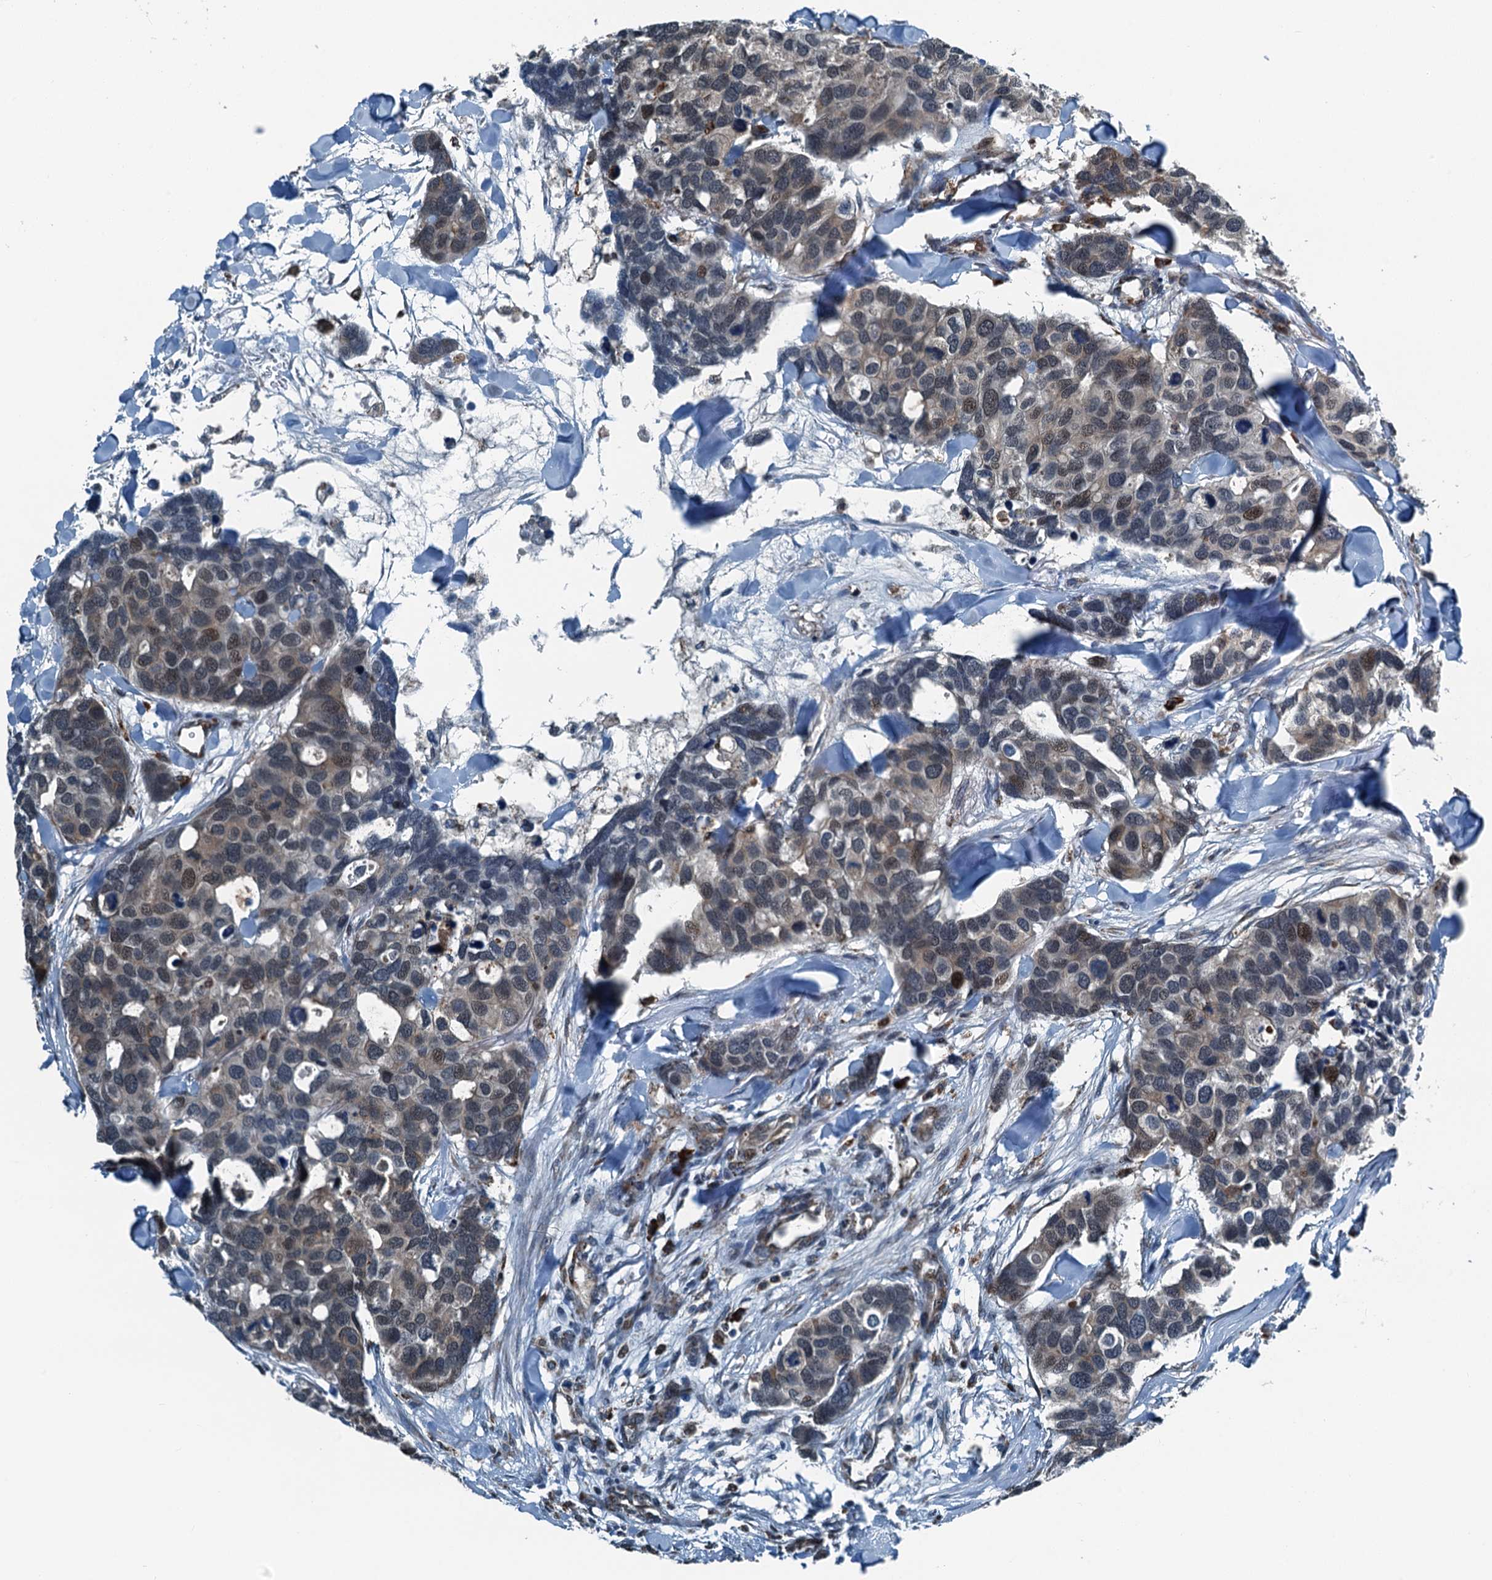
{"staining": {"intensity": "weak", "quantity": "25%-75%", "location": "cytoplasmic/membranous,nuclear"}, "tissue": "breast cancer", "cell_type": "Tumor cells", "image_type": "cancer", "snomed": [{"axis": "morphology", "description": "Duct carcinoma"}, {"axis": "topography", "description": "Breast"}], "caption": "Protein expression analysis of human breast cancer reveals weak cytoplasmic/membranous and nuclear positivity in approximately 25%-75% of tumor cells.", "gene": "TAMALIN", "patient": {"sex": "female", "age": 83}}